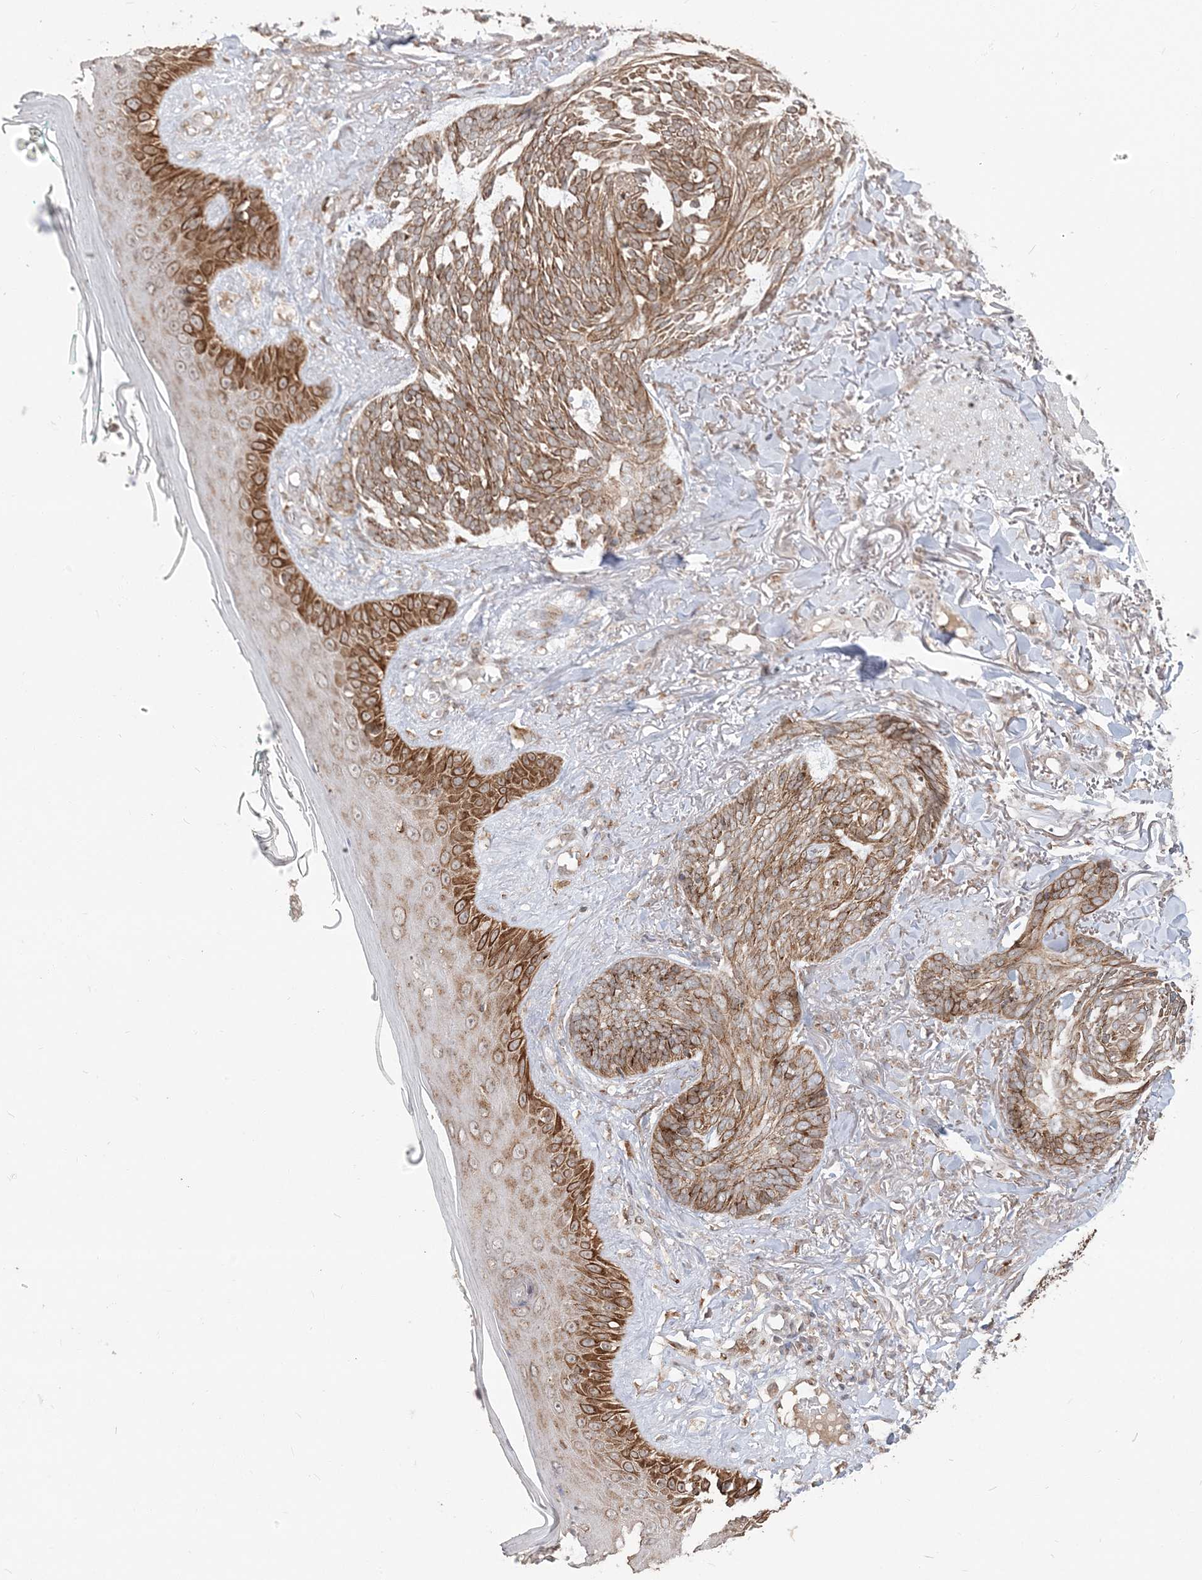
{"staining": {"intensity": "moderate", "quantity": ">75%", "location": "cytoplasmic/membranous"}, "tissue": "skin cancer", "cell_type": "Tumor cells", "image_type": "cancer", "snomed": [{"axis": "morphology", "description": "Basal cell carcinoma"}, {"axis": "topography", "description": "Skin"}], "caption": "Moderate cytoplasmic/membranous protein expression is present in about >75% of tumor cells in skin basal cell carcinoma.", "gene": "RER1", "patient": {"sex": "male", "age": 43}}